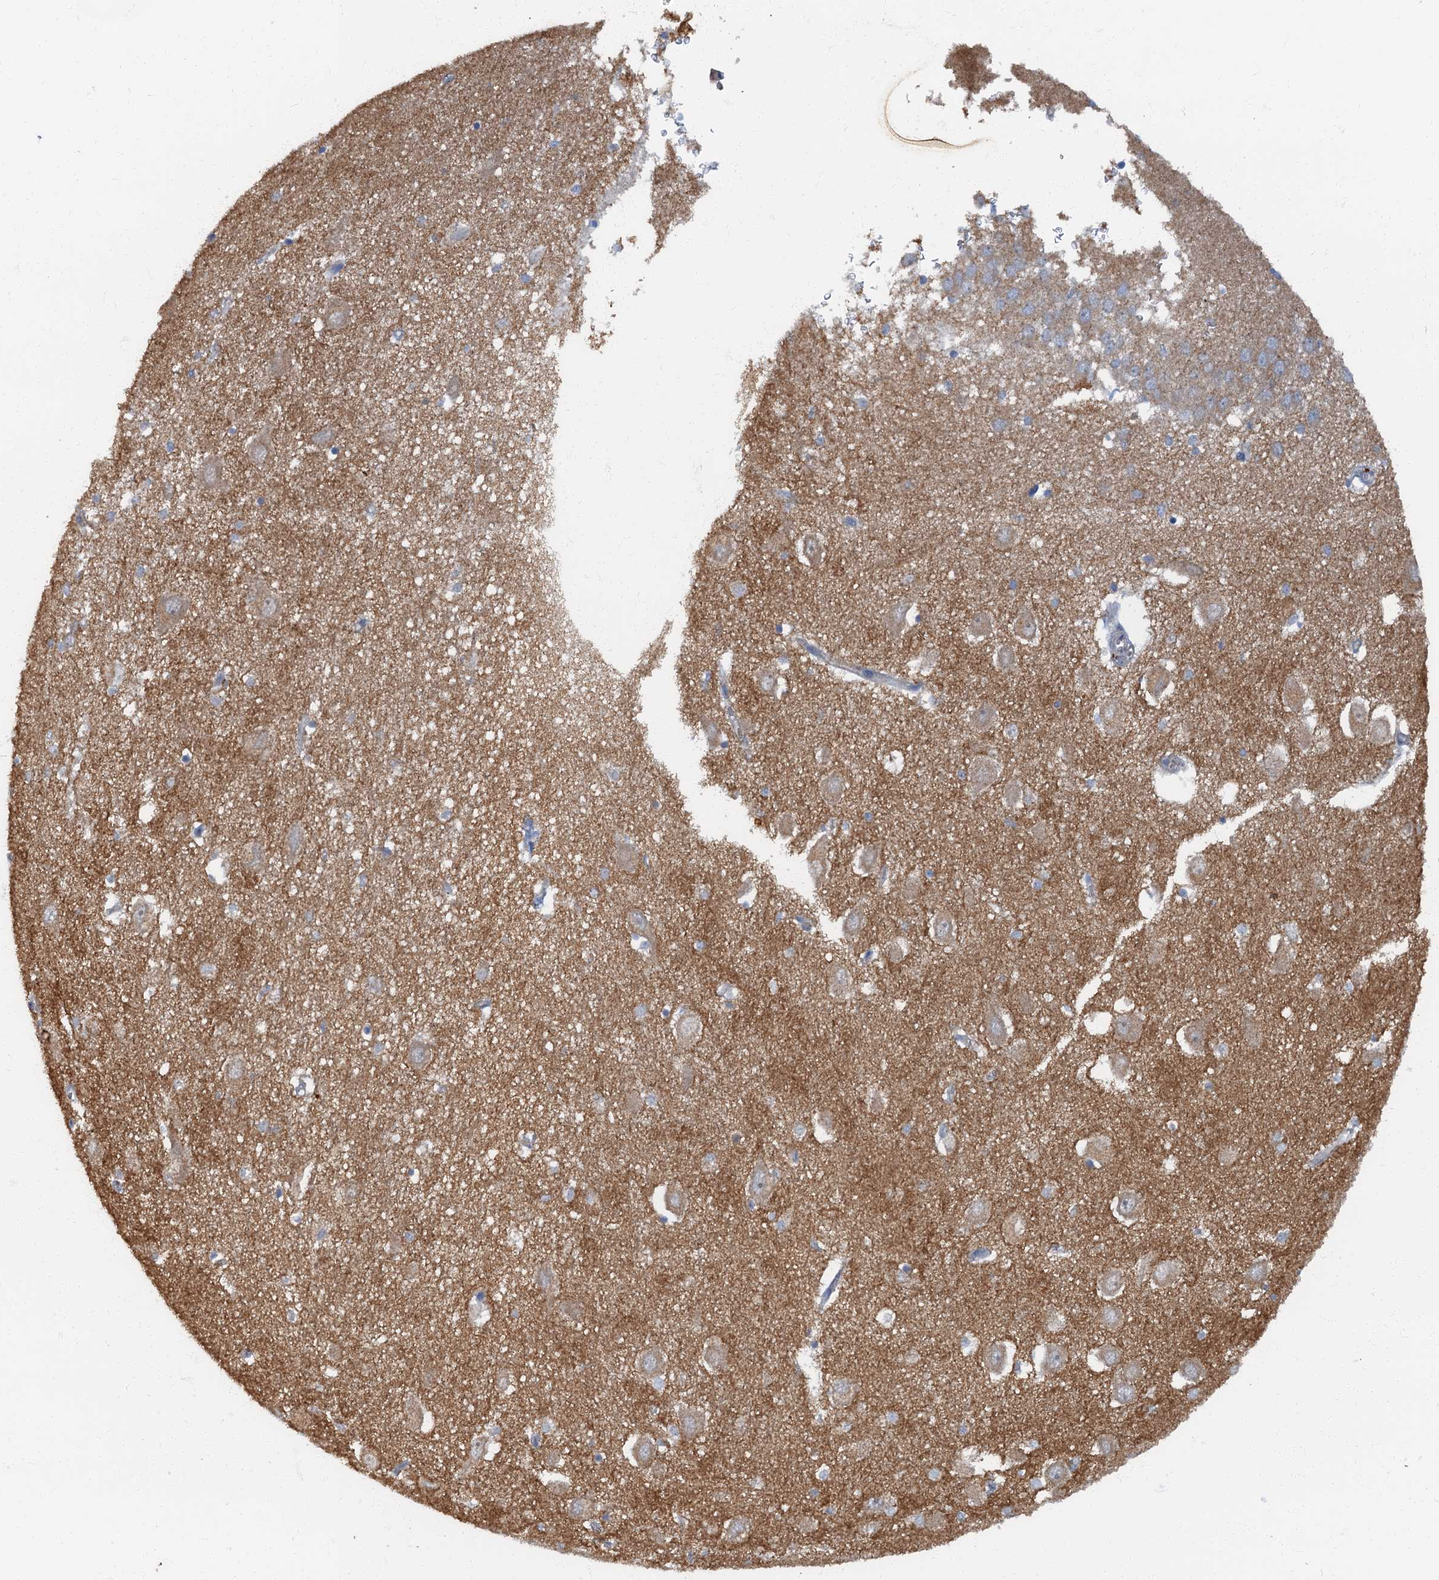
{"staining": {"intensity": "weak", "quantity": "<25%", "location": "cytoplasmic/membranous"}, "tissue": "hippocampus", "cell_type": "Glial cells", "image_type": "normal", "snomed": [{"axis": "morphology", "description": "Normal tissue, NOS"}, {"axis": "topography", "description": "Hippocampus"}], "caption": "An immunohistochemistry photomicrograph of benign hippocampus is shown. There is no staining in glial cells of hippocampus.", "gene": "ARL11", "patient": {"sex": "female", "age": 64}}